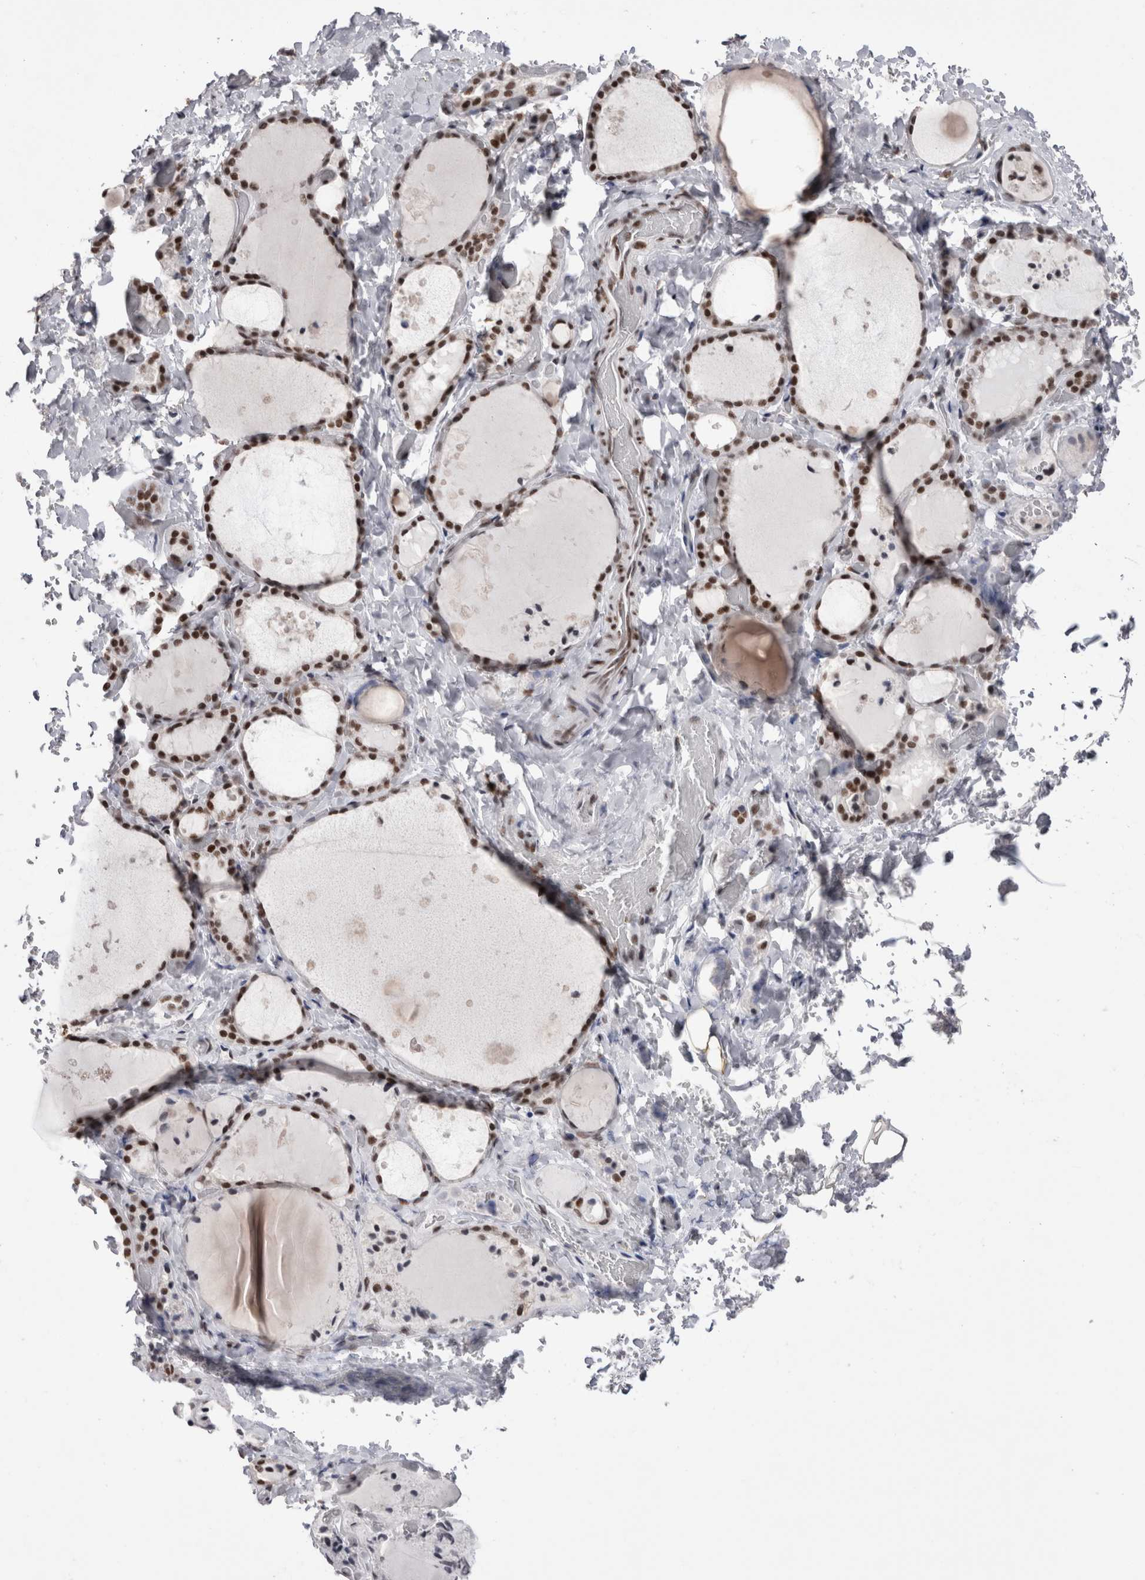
{"staining": {"intensity": "strong", "quantity": ">75%", "location": "nuclear"}, "tissue": "thyroid gland", "cell_type": "Glandular cells", "image_type": "normal", "snomed": [{"axis": "morphology", "description": "Normal tissue, NOS"}, {"axis": "topography", "description": "Thyroid gland"}], "caption": "The histopathology image shows a brown stain indicating the presence of a protein in the nuclear of glandular cells in thyroid gland. The staining was performed using DAB (3,3'-diaminobenzidine) to visualize the protein expression in brown, while the nuclei were stained in blue with hematoxylin (Magnification: 20x).", "gene": "SMC1A", "patient": {"sex": "female", "age": 44}}